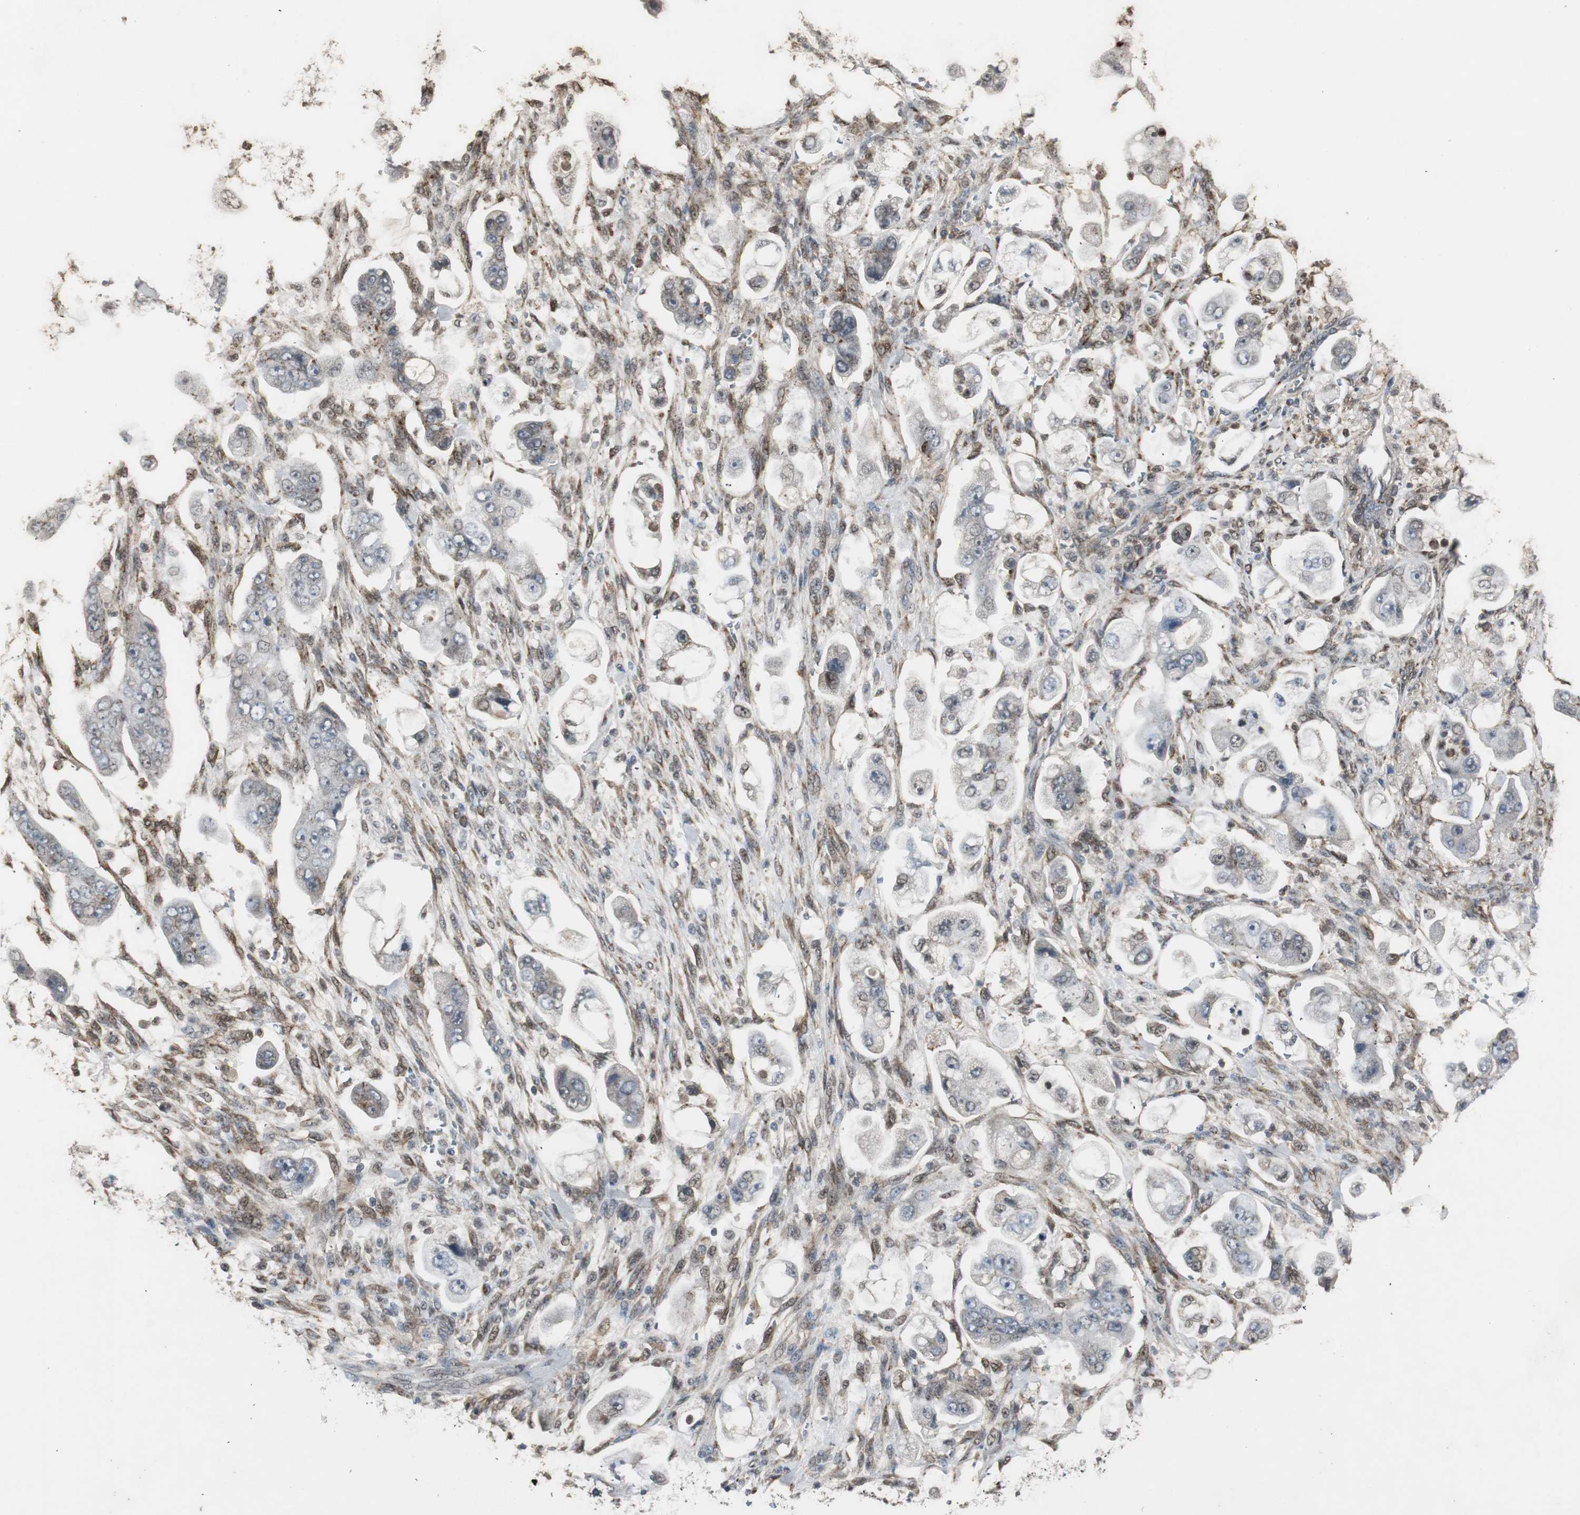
{"staining": {"intensity": "weak", "quantity": "25%-75%", "location": "cytoplasmic/membranous,nuclear"}, "tissue": "stomach cancer", "cell_type": "Tumor cells", "image_type": "cancer", "snomed": [{"axis": "morphology", "description": "Adenocarcinoma, NOS"}, {"axis": "topography", "description": "Stomach"}], "caption": "DAB (3,3'-diaminobenzidine) immunohistochemical staining of human stomach adenocarcinoma shows weak cytoplasmic/membranous and nuclear protein staining in about 25%-75% of tumor cells.", "gene": "PLIN3", "patient": {"sex": "male", "age": 62}}